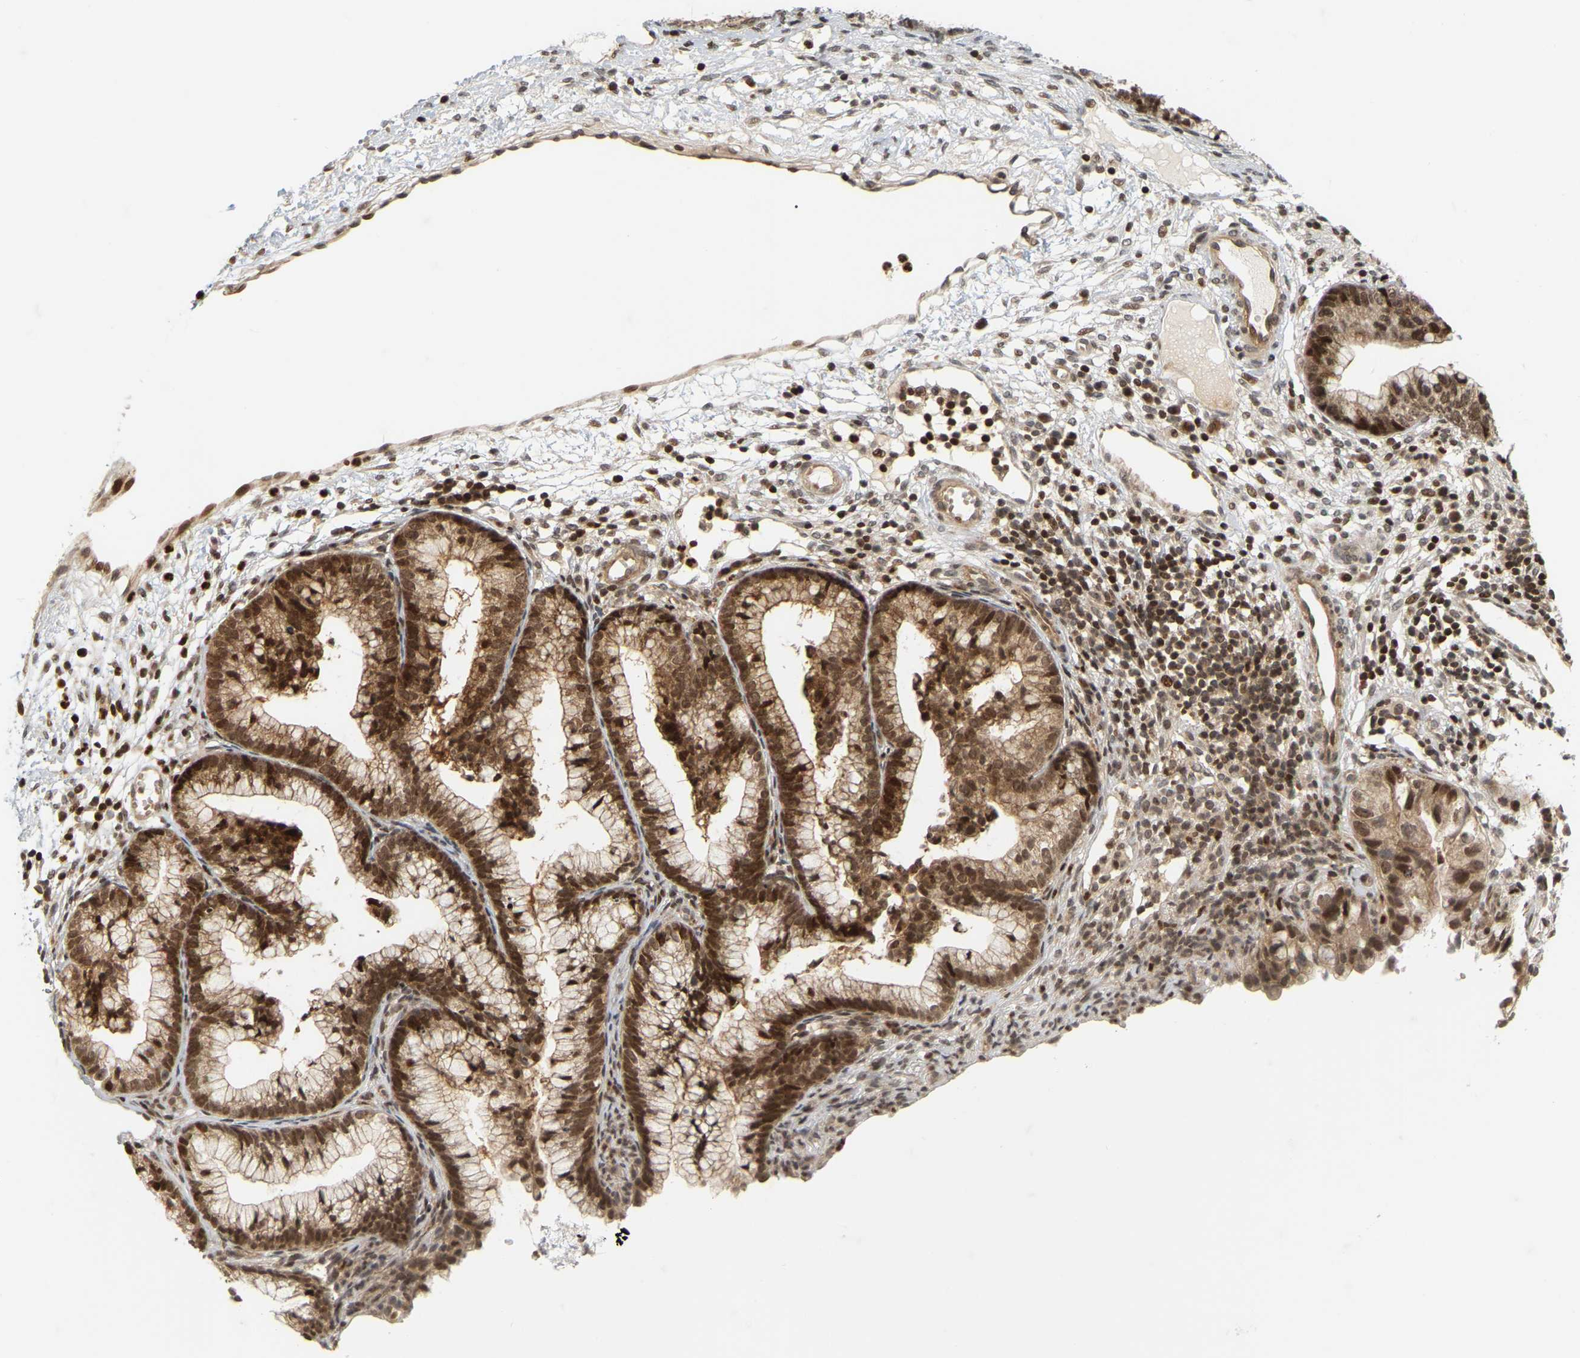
{"staining": {"intensity": "moderate", "quantity": ">75%", "location": "cytoplasmic/membranous,nuclear"}, "tissue": "cervical cancer", "cell_type": "Tumor cells", "image_type": "cancer", "snomed": [{"axis": "morphology", "description": "Adenocarcinoma, NOS"}, {"axis": "topography", "description": "Cervix"}], "caption": "Immunohistochemistry of human adenocarcinoma (cervical) demonstrates medium levels of moderate cytoplasmic/membranous and nuclear staining in approximately >75% of tumor cells.", "gene": "NFE2L2", "patient": {"sex": "female", "age": 44}}